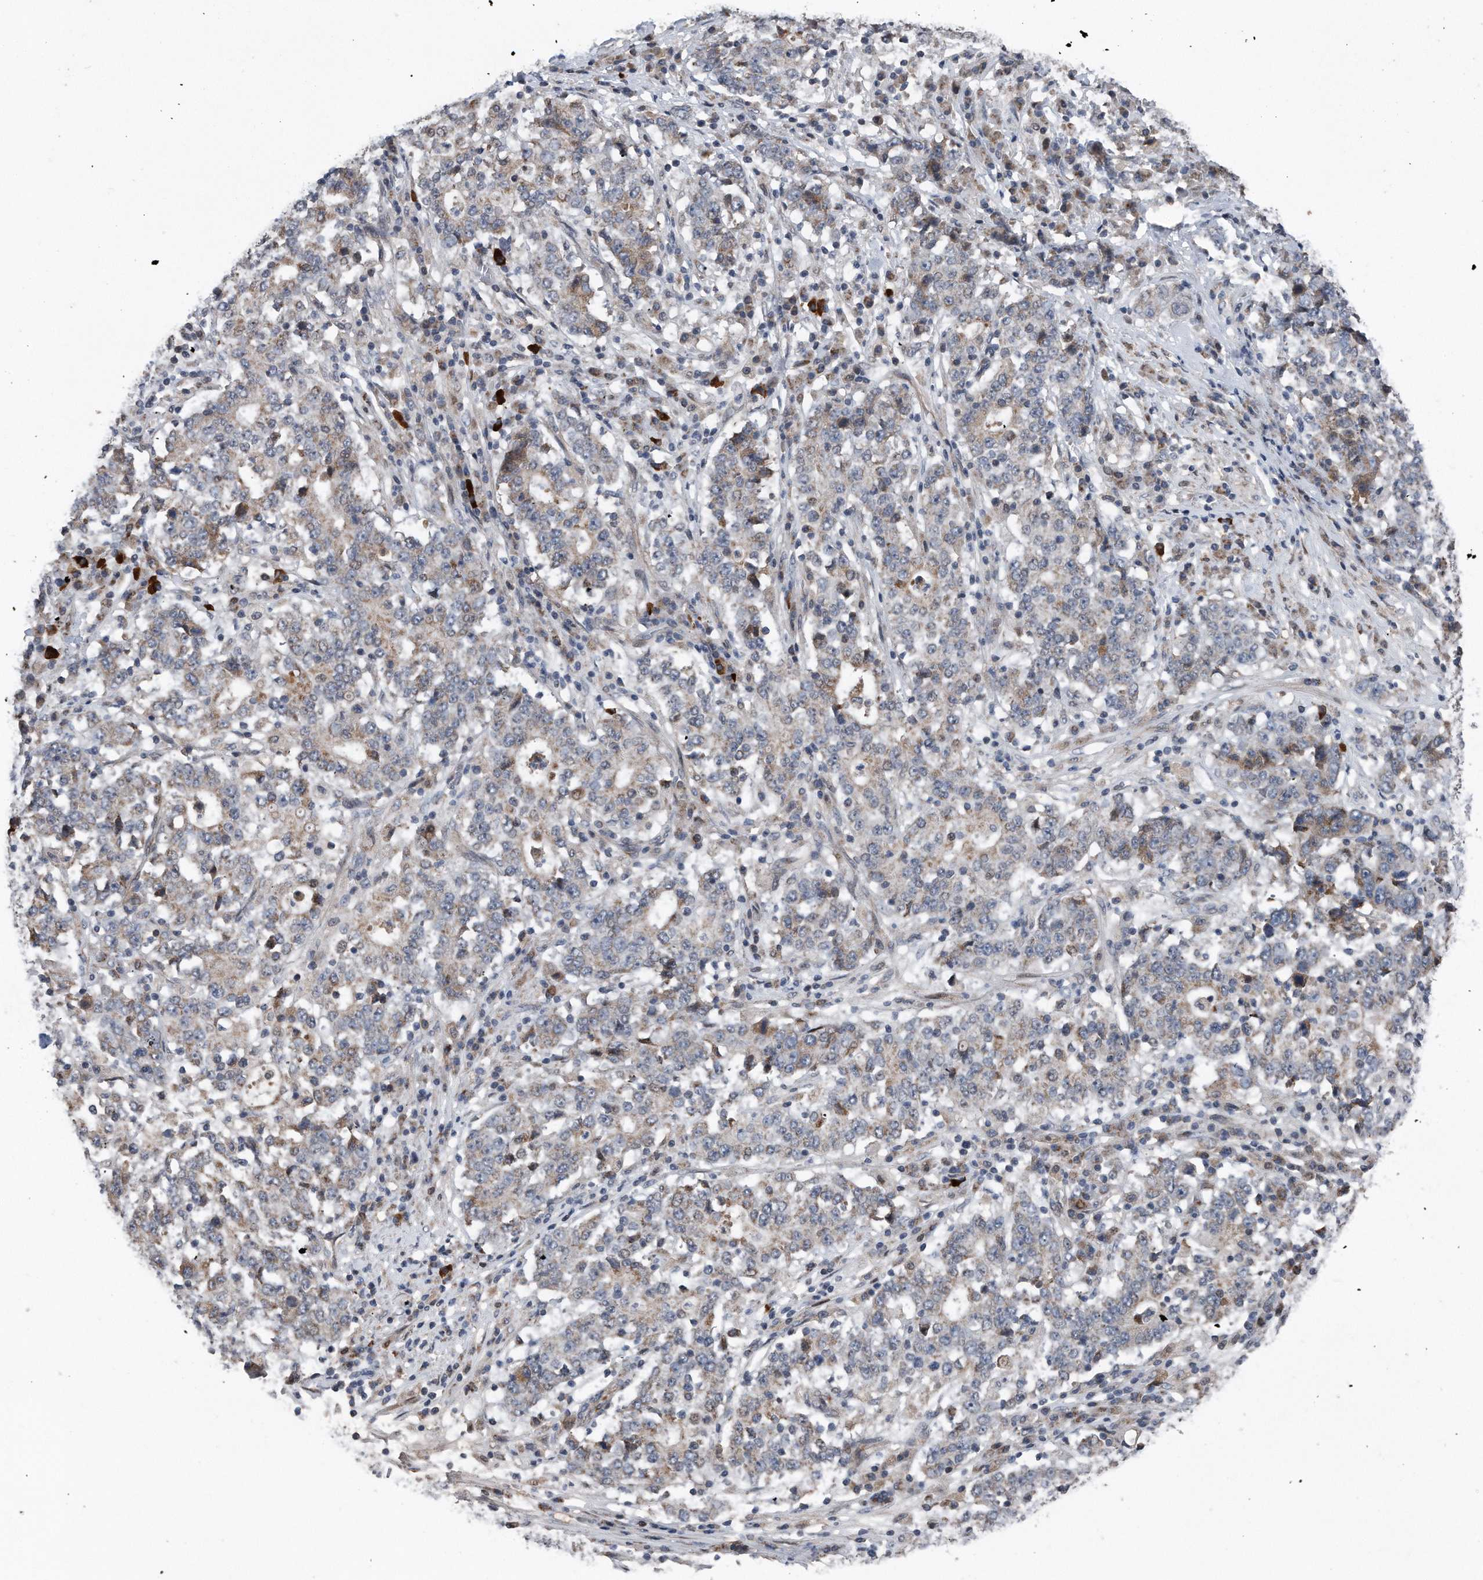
{"staining": {"intensity": "weak", "quantity": "25%-75%", "location": "cytoplasmic/membranous"}, "tissue": "stomach cancer", "cell_type": "Tumor cells", "image_type": "cancer", "snomed": [{"axis": "morphology", "description": "Adenocarcinoma, NOS"}, {"axis": "topography", "description": "Stomach"}], "caption": "This photomicrograph displays immunohistochemistry staining of human stomach cancer, with low weak cytoplasmic/membranous staining in approximately 25%-75% of tumor cells.", "gene": "DST", "patient": {"sex": "male", "age": 59}}